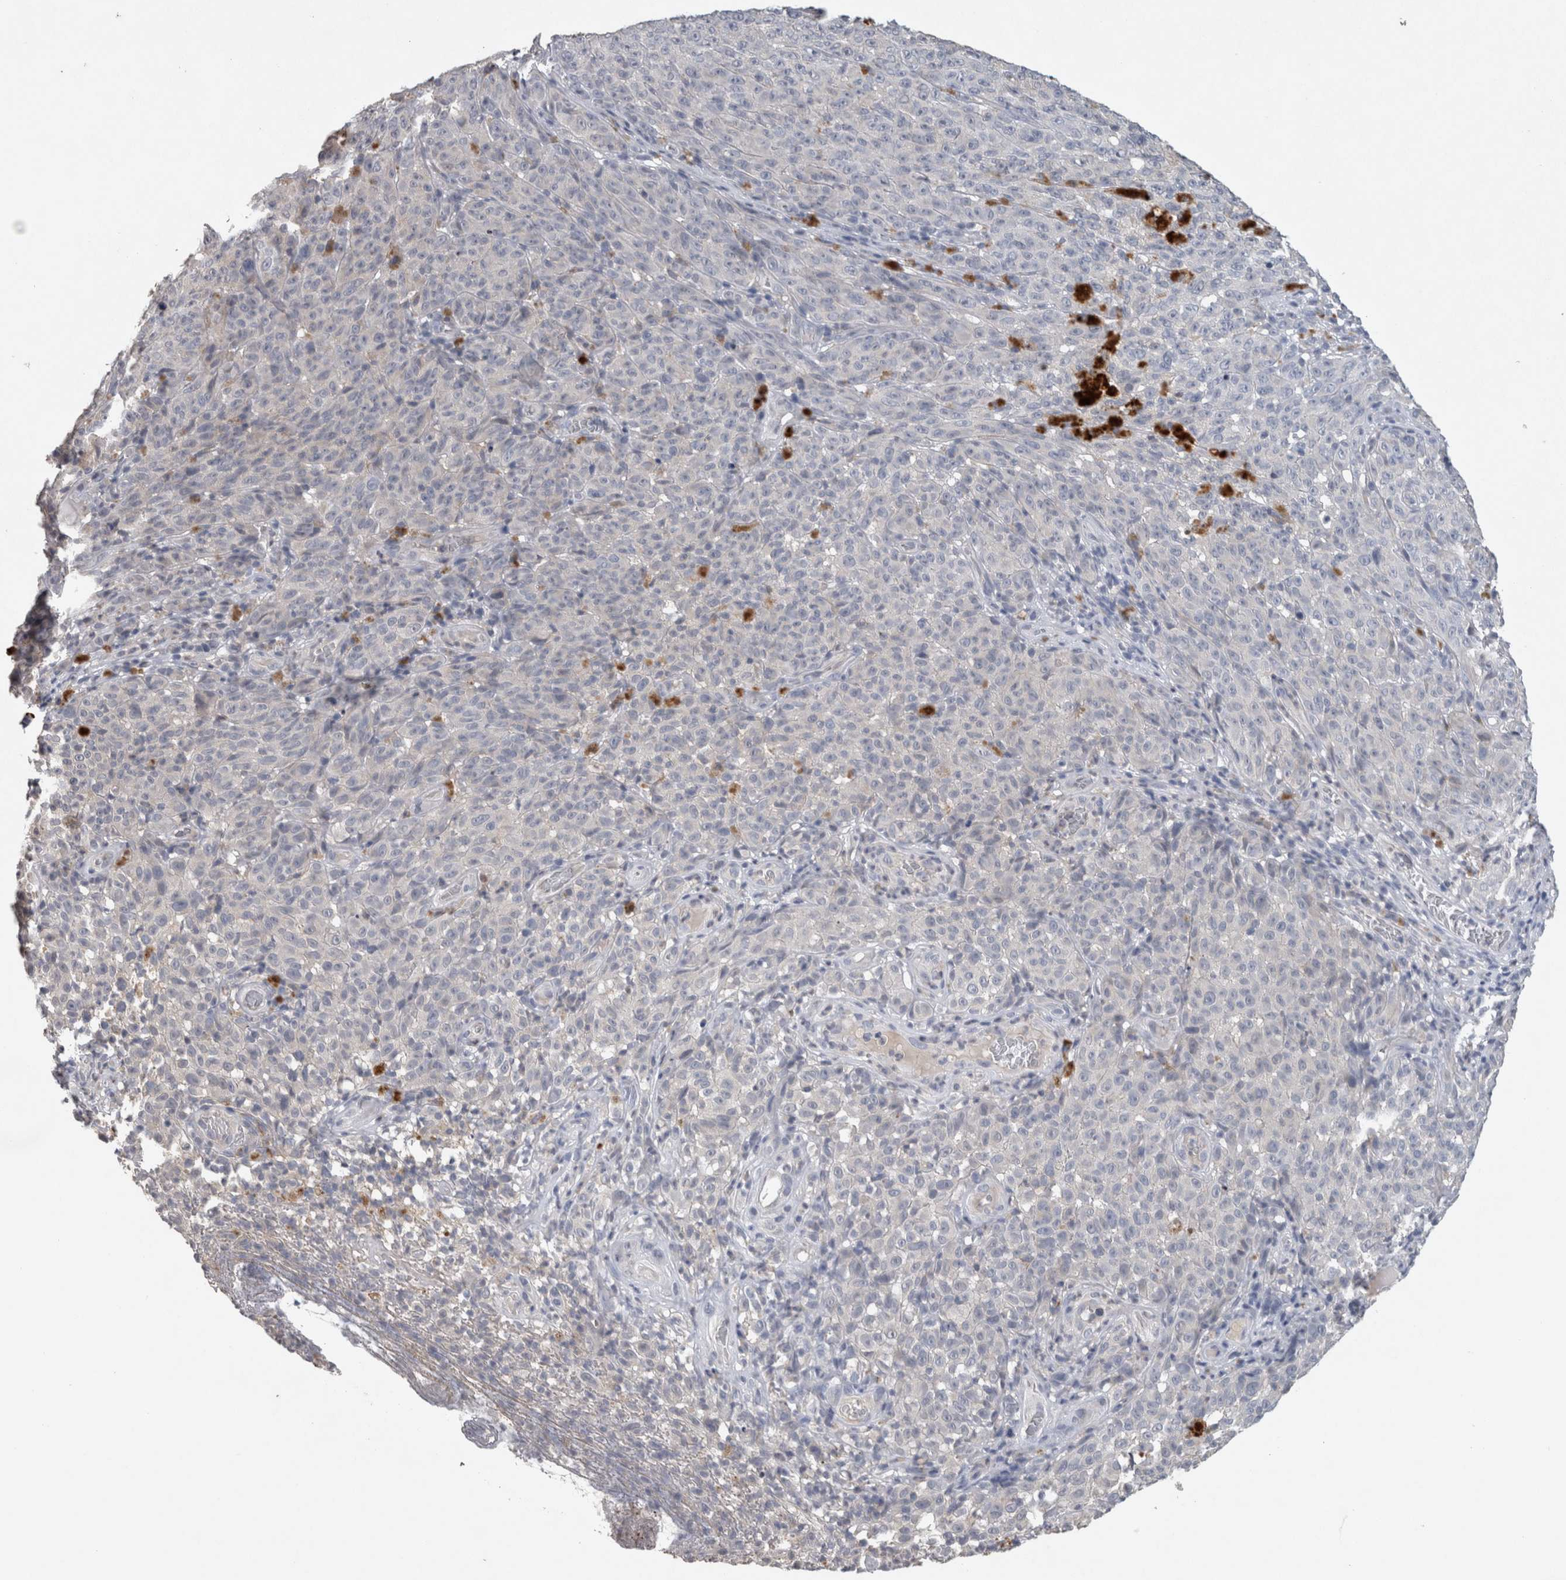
{"staining": {"intensity": "negative", "quantity": "none", "location": "none"}, "tissue": "melanoma", "cell_type": "Tumor cells", "image_type": "cancer", "snomed": [{"axis": "morphology", "description": "Malignant melanoma, NOS"}, {"axis": "topography", "description": "Skin"}], "caption": "Melanoma was stained to show a protein in brown. There is no significant positivity in tumor cells.", "gene": "HEXD", "patient": {"sex": "female", "age": 82}}